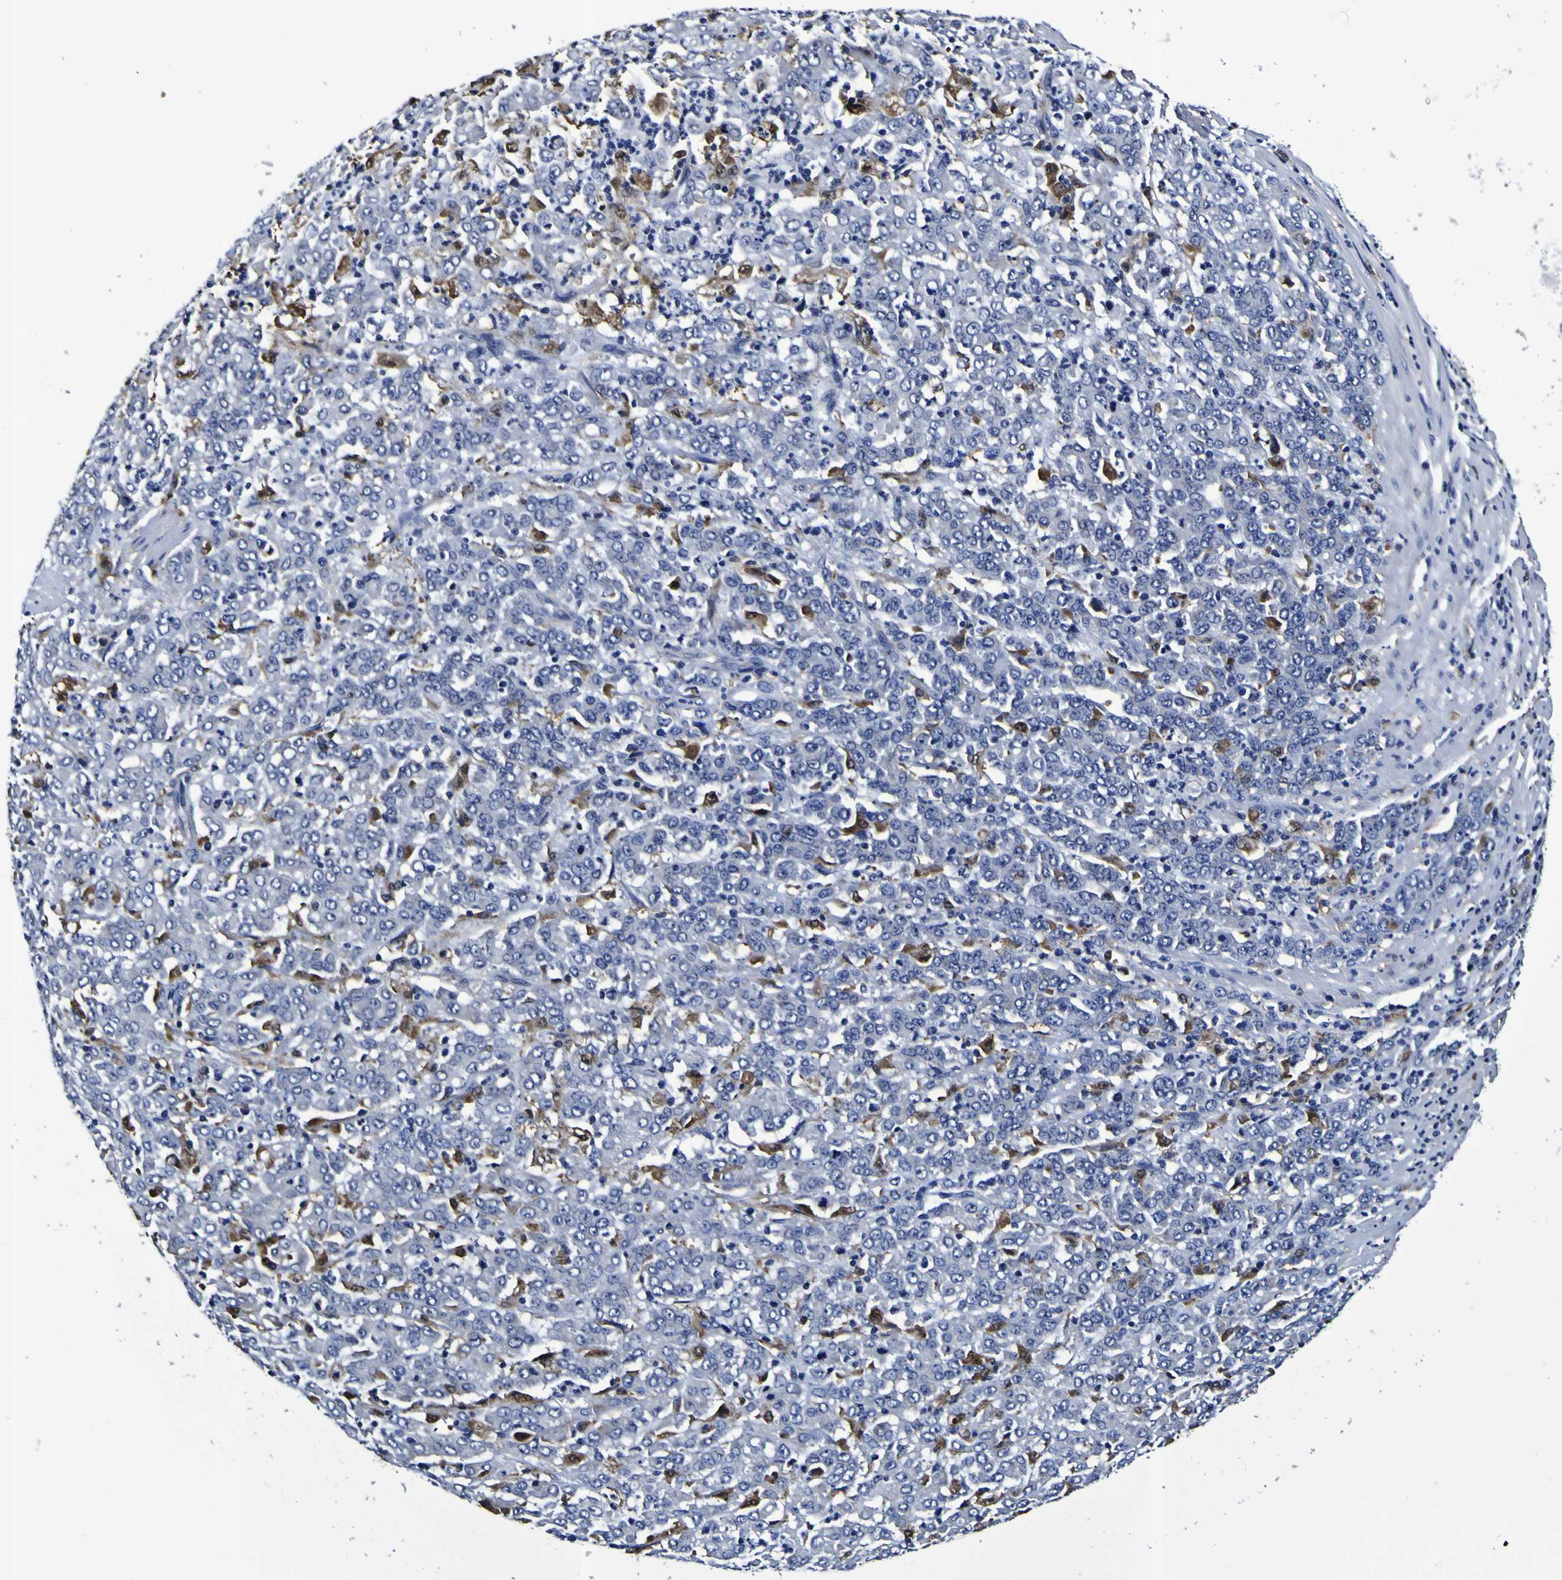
{"staining": {"intensity": "negative", "quantity": "none", "location": "none"}, "tissue": "stomach cancer", "cell_type": "Tumor cells", "image_type": "cancer", "snomed": [{"axis": "morphology", "description": "Adenocarcinoma, NOS"}, {"axis": "topography", "description": "Stomach, lower"}], "caption": "IHC photomicrograph of adenocarcinoma (stomach) stained for a protein (brown), which exhibits no positivity in tumor cells.", "gene": "GPX1", "patient": {"sex": "female", "age": 71}}